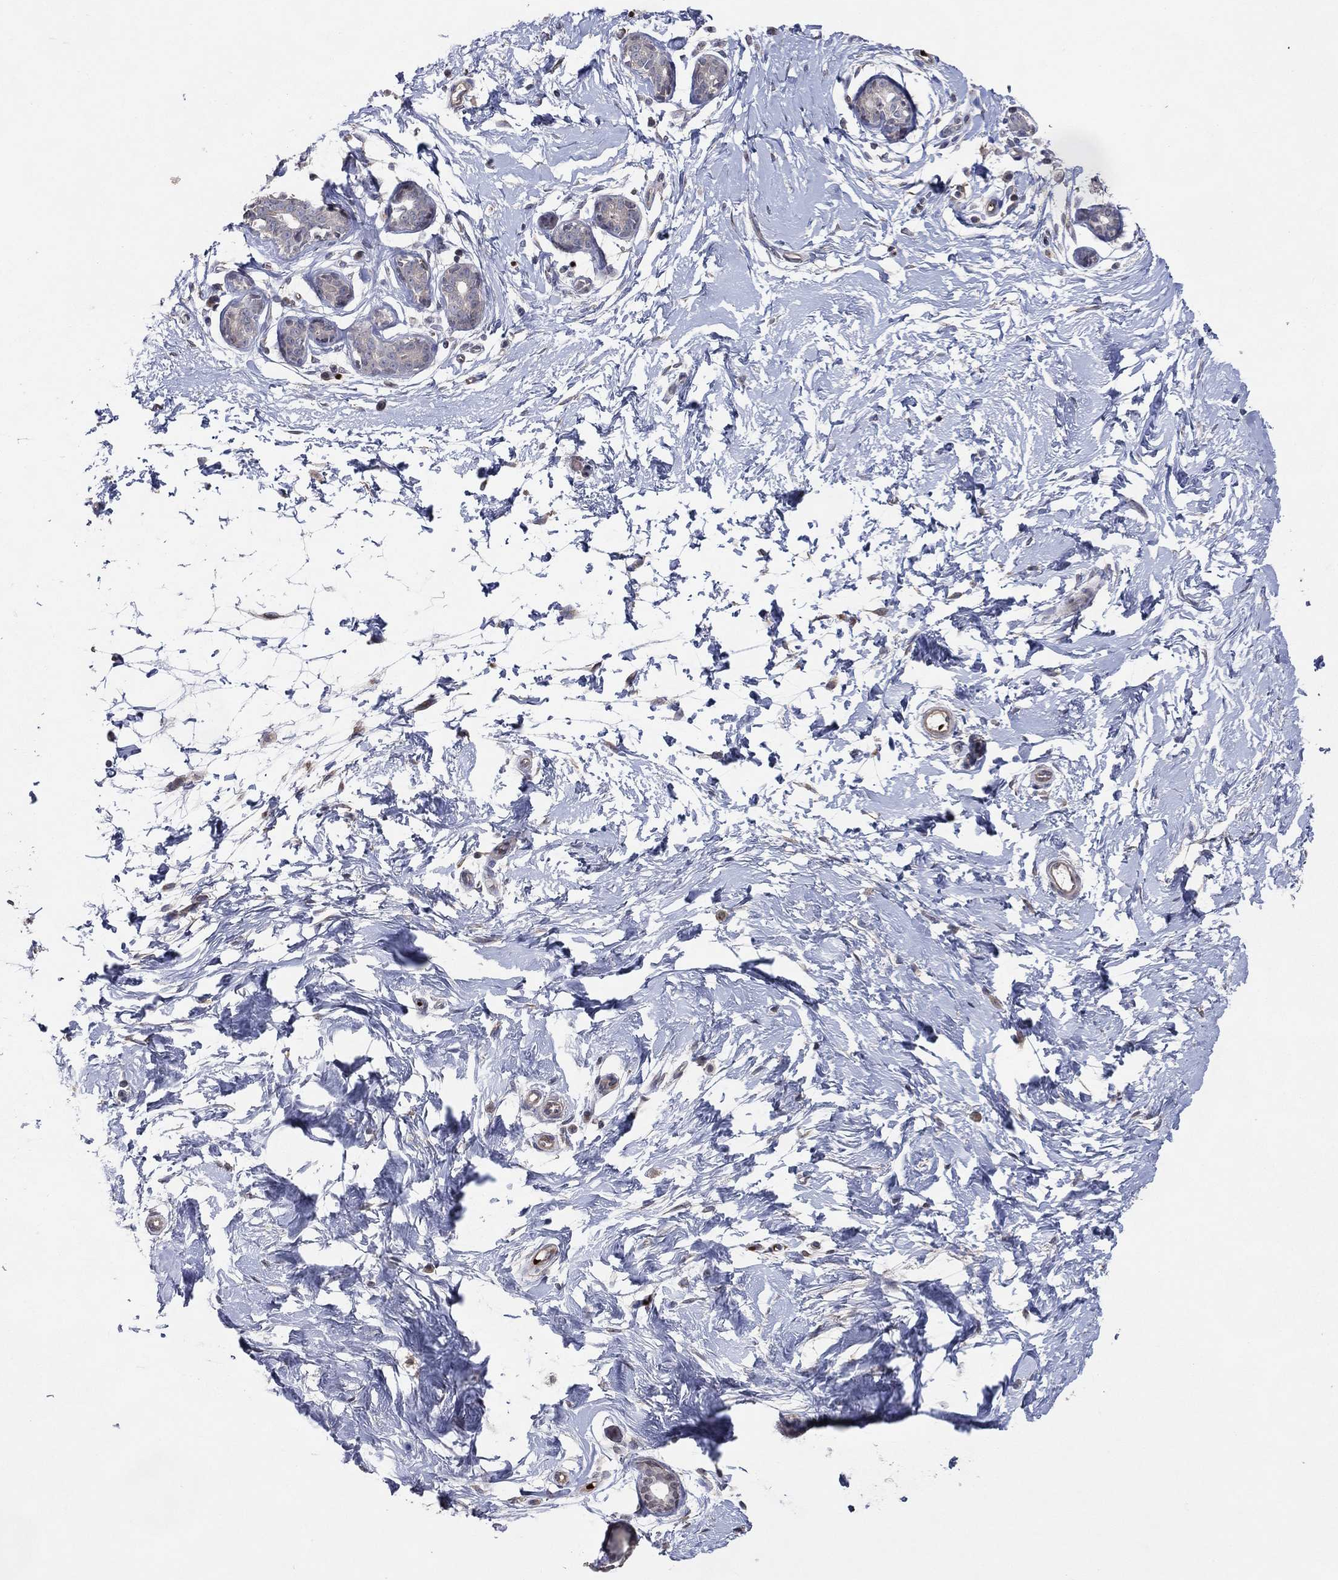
{"staining": {"intensity": "negative", "quantity": "none", "location": "none"}, "tissue": "breast", "cell_type": "Adipocytes", "image_type": "normal", "snomed": [{"axis": "morphology", "description": "Normal tissue, NOS"}, {"axis": "topography", "description": "Breast"}], "caption": "IHC image of benign breast stained for a protein (brown), which exhibits no expression in adipocytes. (DAB (3,3'-diaminobenzidine) IHC, high magnification).", "gene": "DNAH7", "patient": {"sex": "female", "age": 37}}